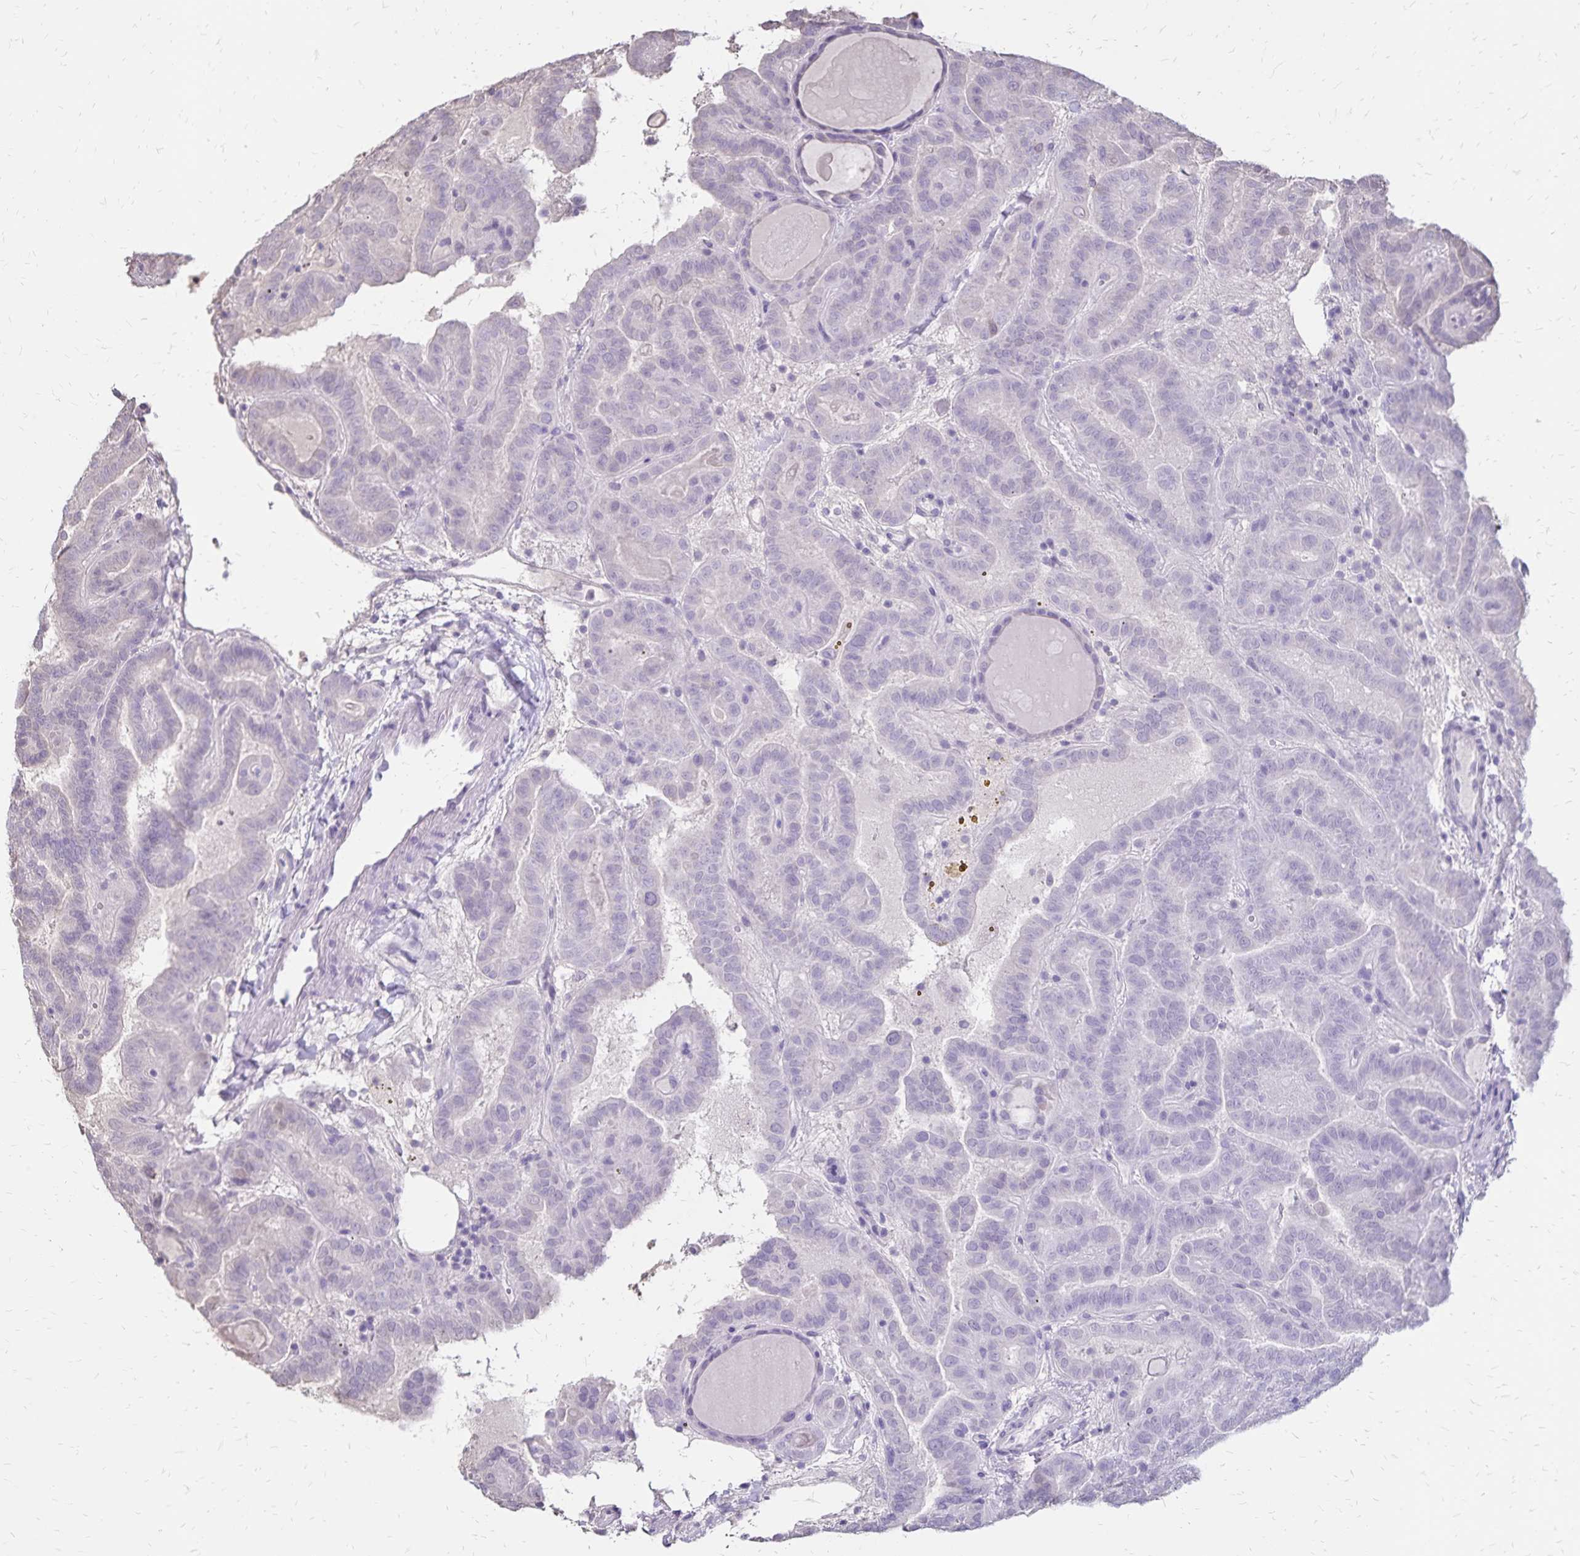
{"staining": {"intensity": "negative", "quantity": "none", "location": "none"}, "tissue": "thyroid cancer", "cell_type": "Tumor cells", "image_type": "cancer", "snomed": [{"axis": "morphology", "description": "Papillary adenocarcinoma, NOS"}, {"axis": "topography", "description": "Thyroid gland"}], "caption": "High power microscopy histopathology image of an IHC photomicrograph of thyroid cancer (papillary adenocarcinoma), revealing no significant positivity in tumor cells.", "gene": "SH3GL3", "patient": {"sex": "female", "age": 46}}